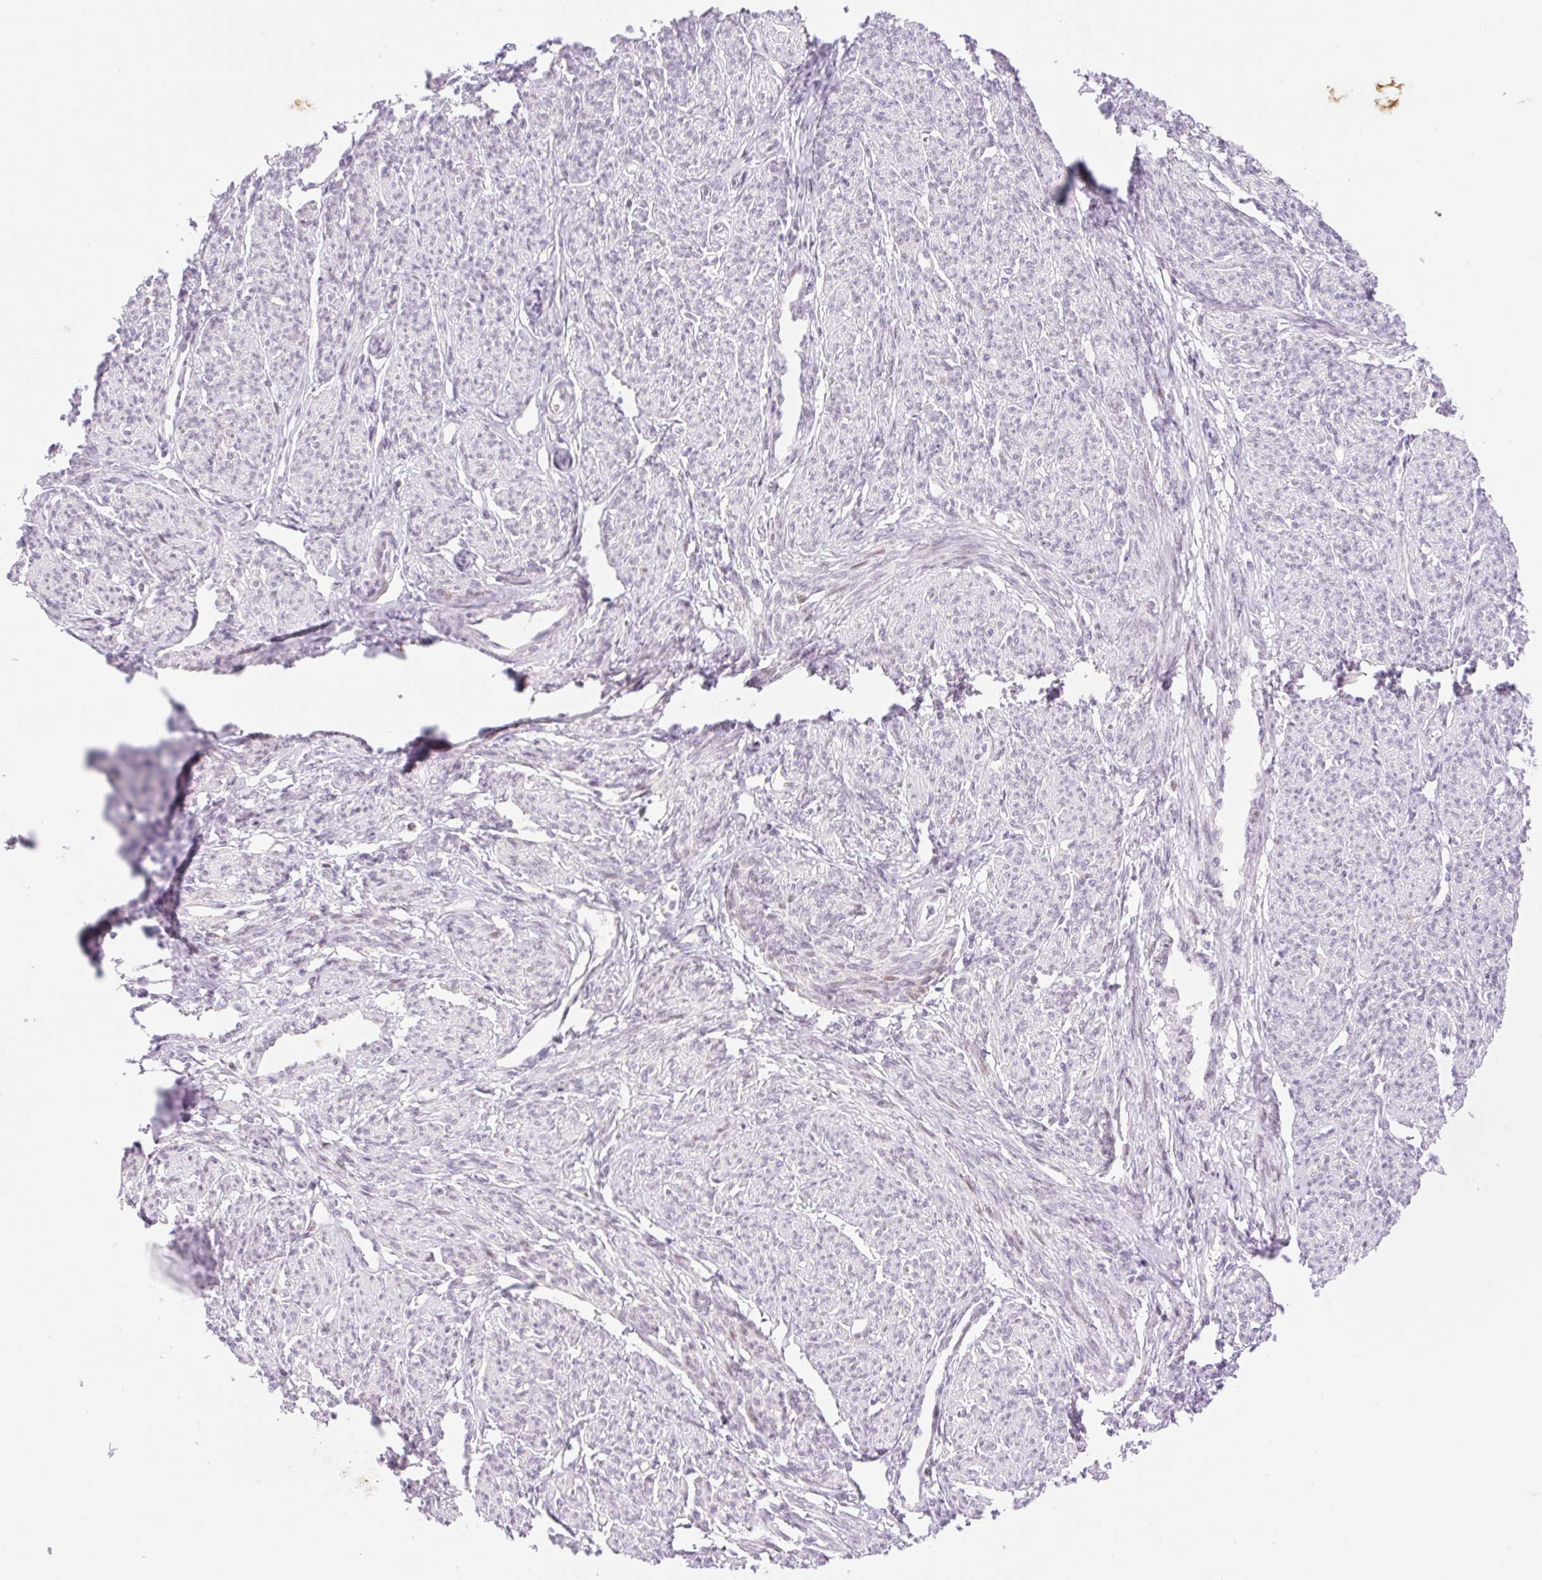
{"staining": {"intensity": "weak", "quantity": "25%-75%", "location": "nuclear"}, "tissue": "smooth muscle", "cell_type": "Smooth muscle cells", "image_type": "normal", "snomed": [{"axis": "morphology", "description": "Normal tissue, NOS"}, {"axis": "topography", "description": "Smooth muscle"}], "caption": "A micrograph of human smooth muscle stained for a protein reveals weak nuclear brown staining in smooth muscle cells.", "gene": "H2BW1", "patient": {"sex": "female", "age": 65}}